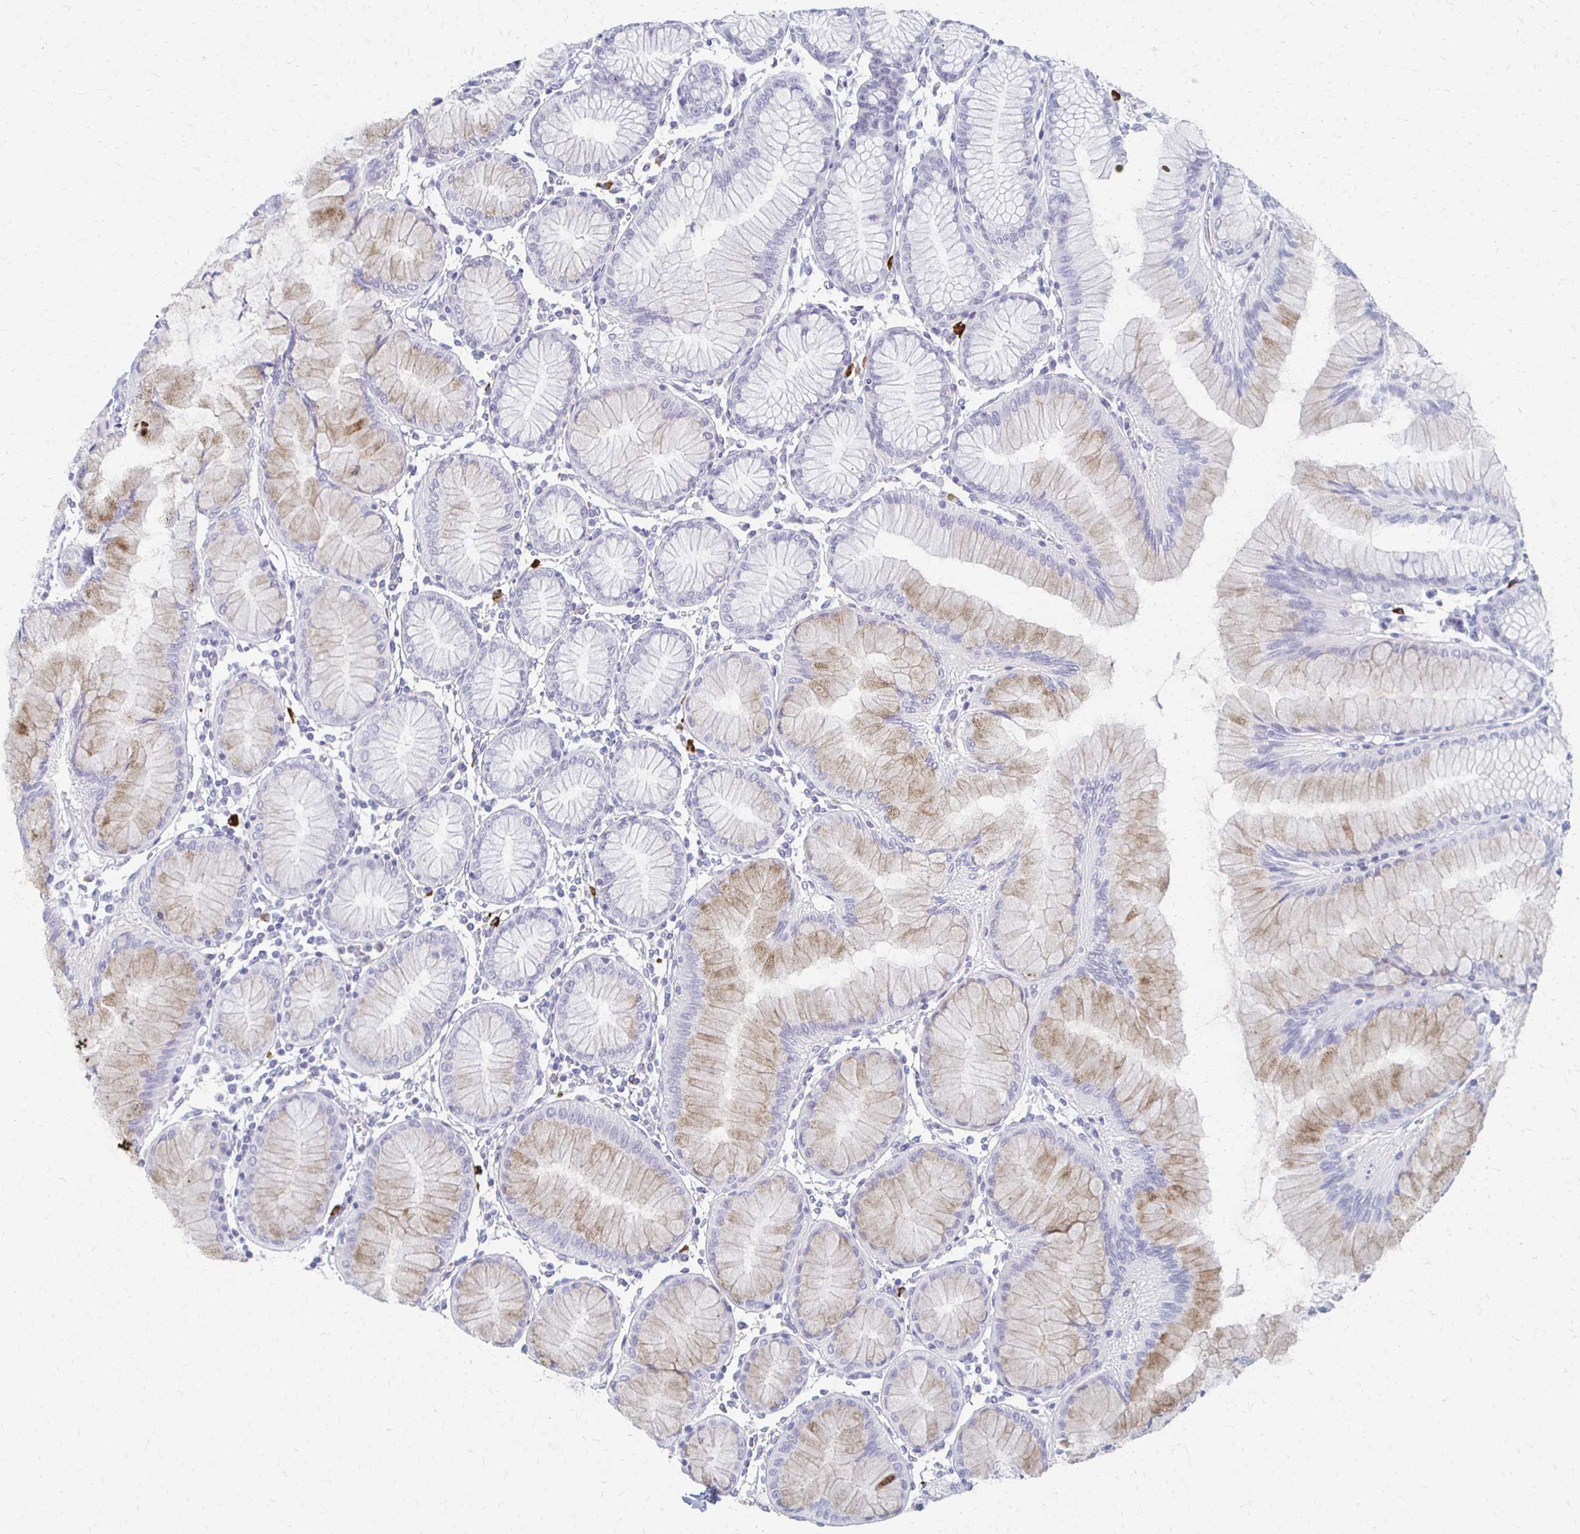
{"staining": {"intensity": "weak", "quantity": "<25%", "location": "cytoplasmic/membranous"}, "tissue": "stomach", "cell_type": "Glandular cells", "image_type": "normal", "snomed": [{"axis": "morphology", "description": "Normal tissue, NOS"}, {"axis": "topography", "description": "Stomach"}], "caption": "Immunohistochemistry photomicrograph of normal stomach: human stomach stained with DAB displays no significant protein staining in glandular cells. Brightfield microscopy of immunohistochemistry (IHC) stained with DAB (brown) and hematoxylin (blue), captured at high magnification.", "gene": "CXCR2", "patient": {"sex": "female", "age": 57}}